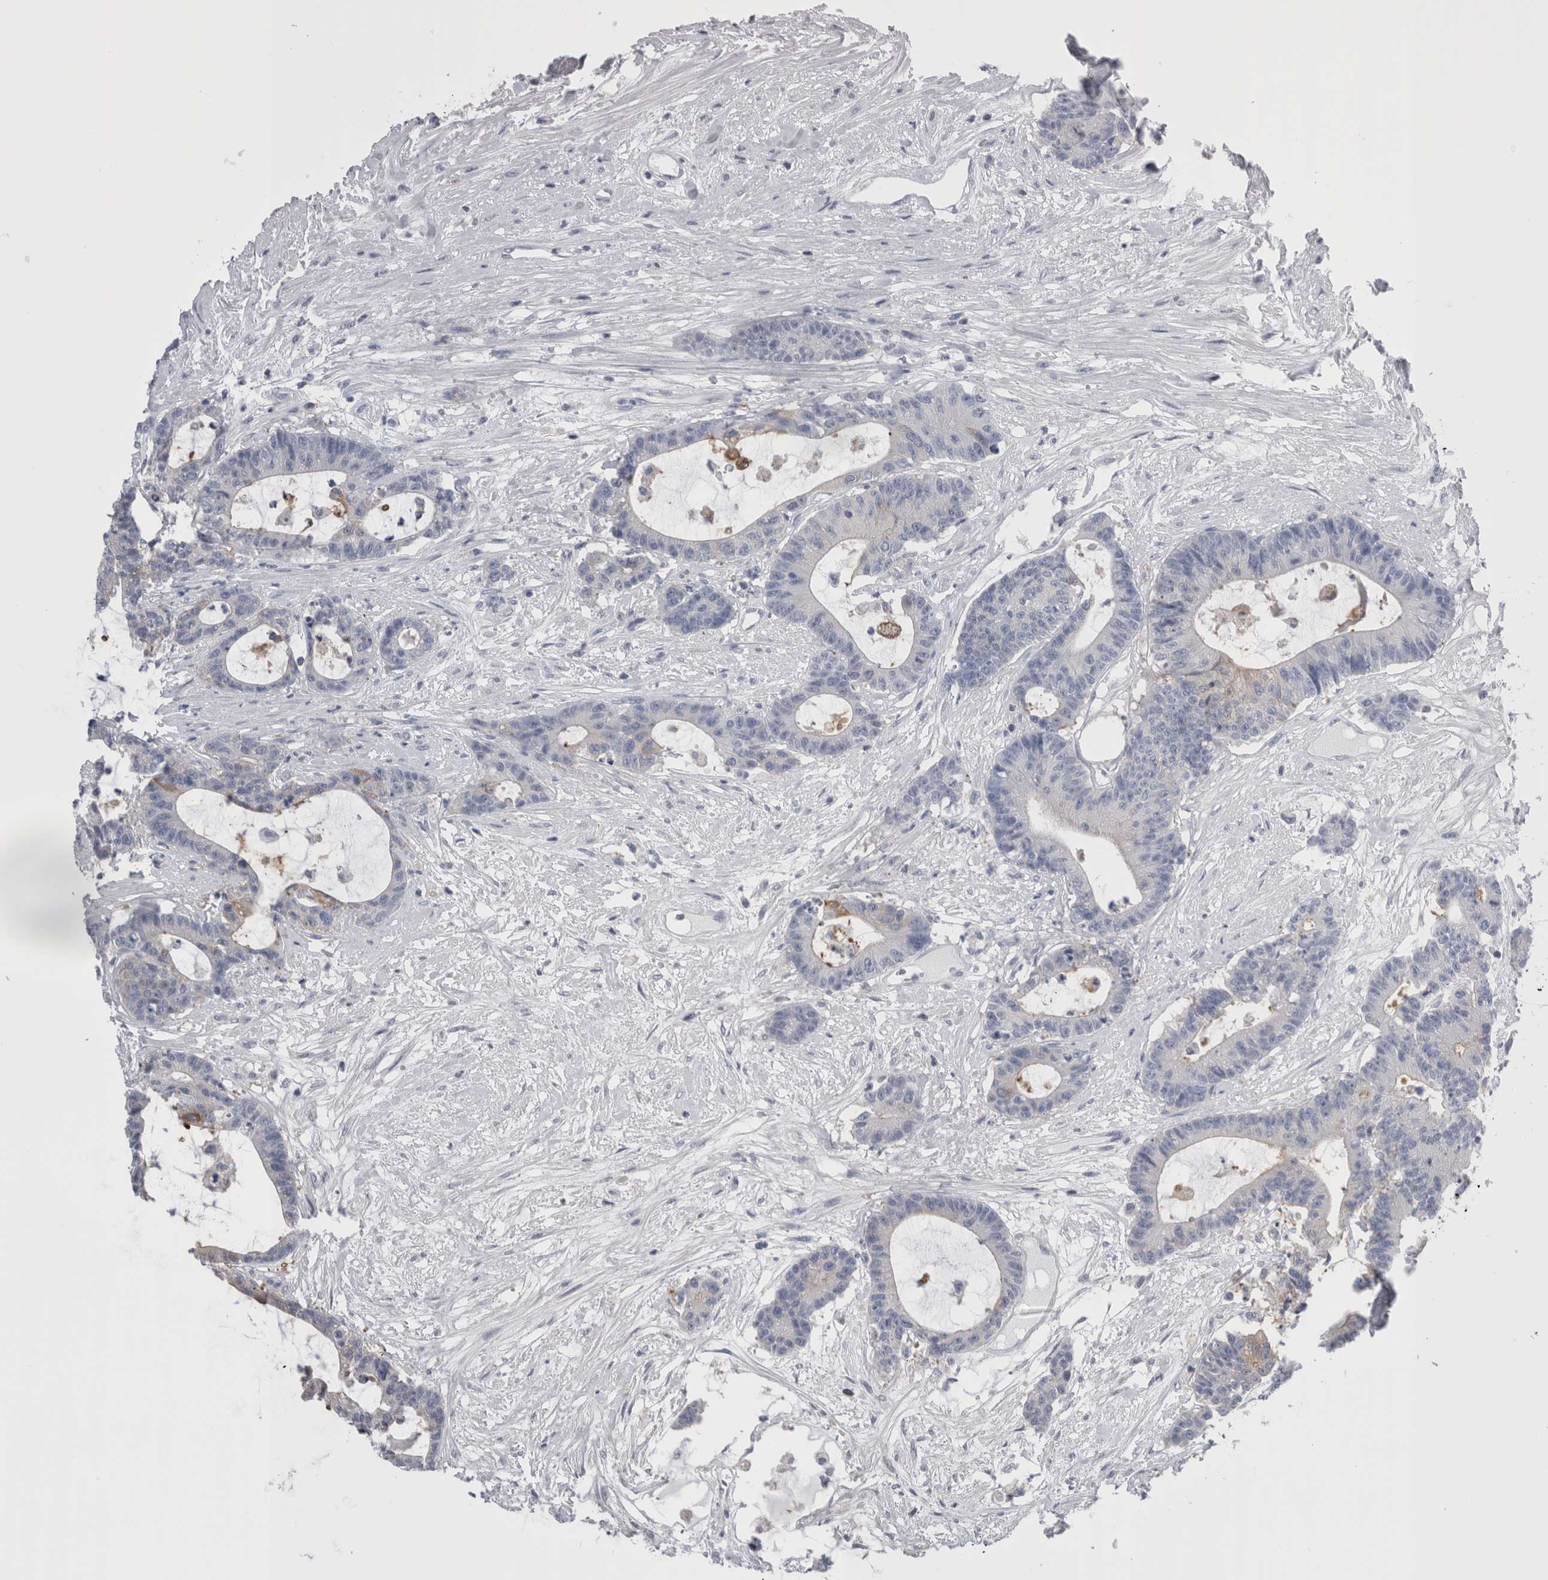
{"staining": {"intensity": "negative", "quantity": "none", "location": "none"}, "tissue": "colorectal cancer", "cell_type": "Tumor cells", "image_type": "cancer", "snomed": [{"axis": "morphology", "description": "Adenocarcinoma, NOS"}, {"axis": "topography", "description": "Colon"}], "caption": "DAB immunohistochemical staining of human adenocarcinoma (colorectal) shows no significant staining in tumor cells.", "gene": "DCTN6", "patient": {"sex": "female", "age": 84}}